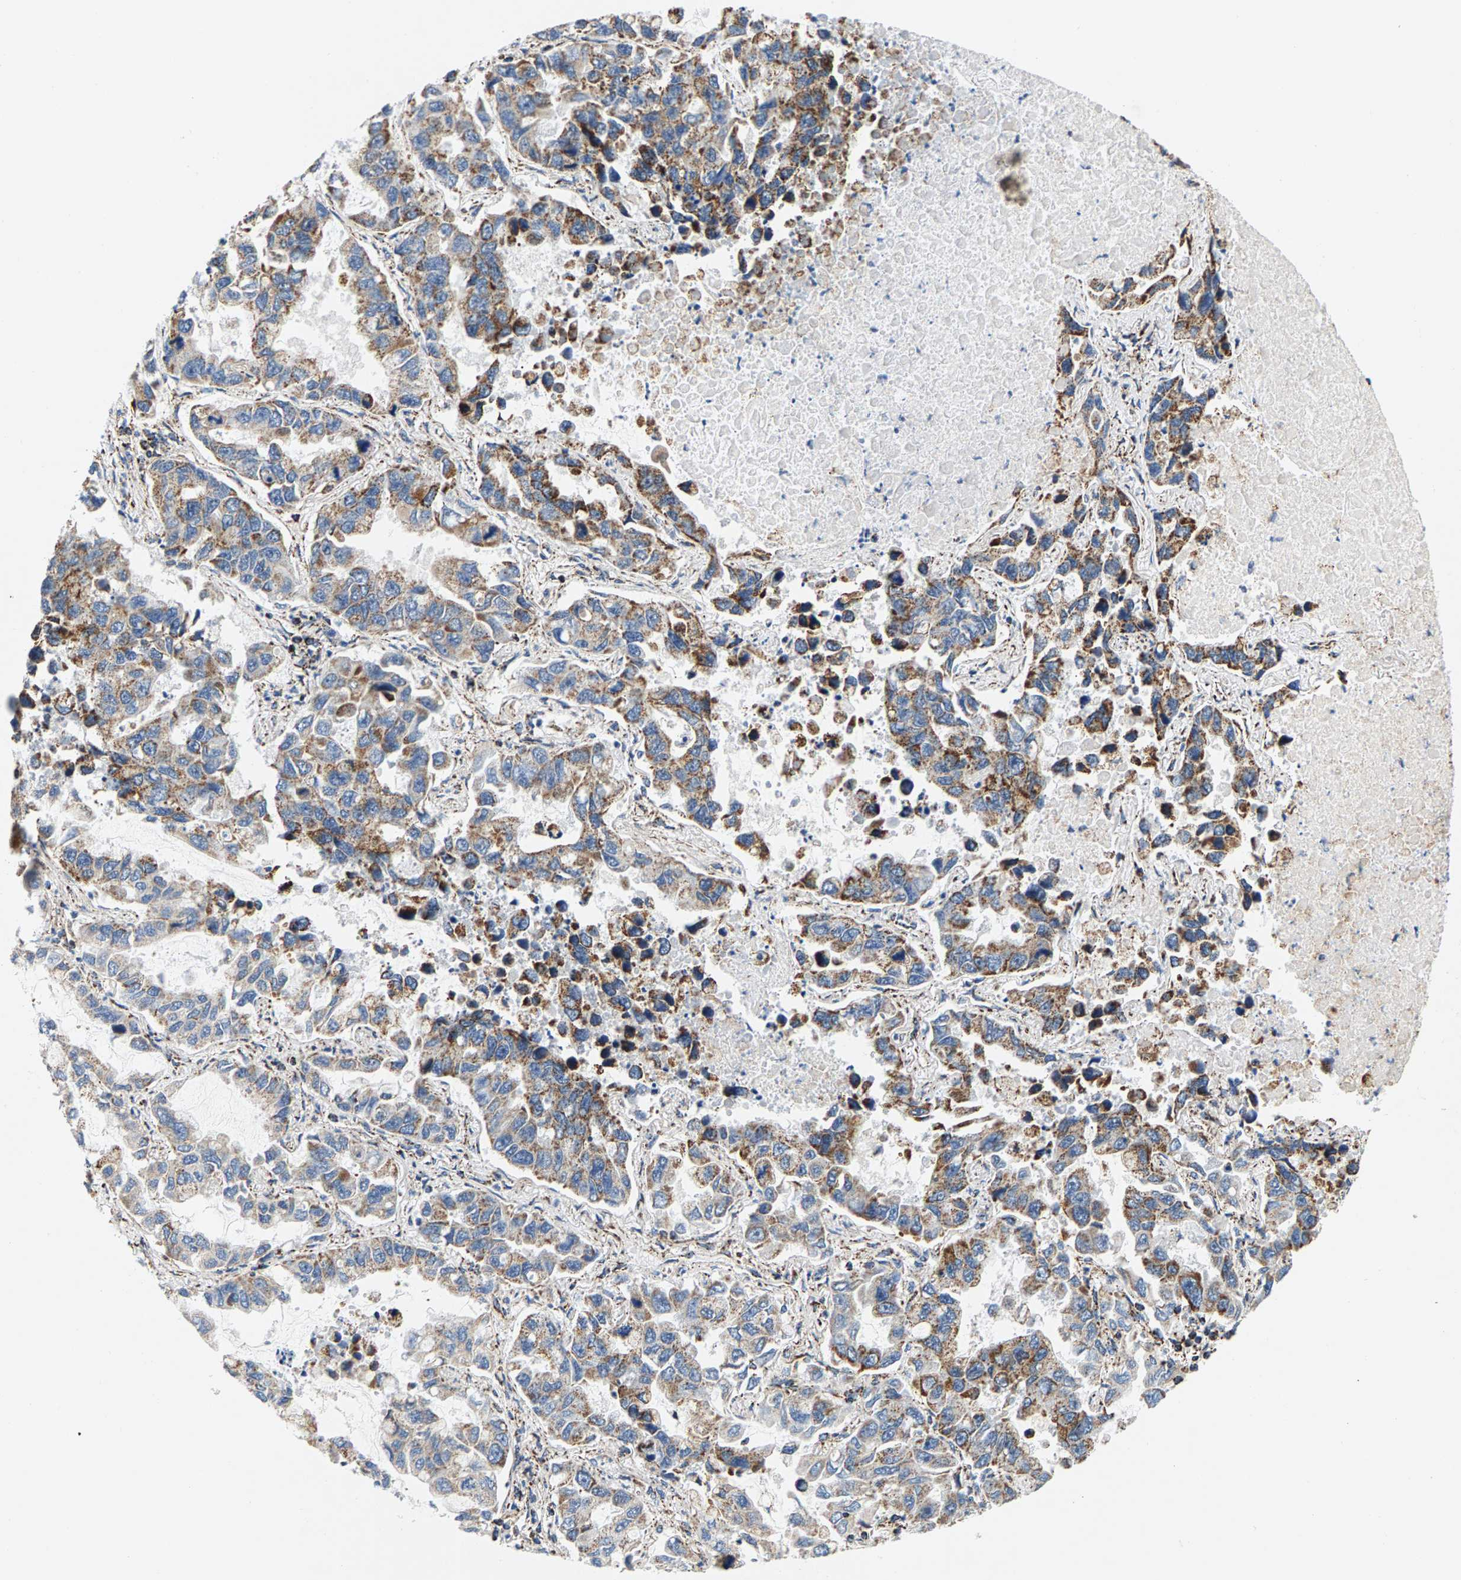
{"staining": {"intensity": "moderate", "quantity": ">75%", "location": "cytoplasmic/membranous"}, "tissue": "lung cancer", "cell_type": "Tumor cells", "image_type": "cancer", "snomed": [{"axis": "morphology", "description": "Adenocarcinoma, NOS"}, {"axis": "topography", "description": "Lung"}], "caption": "This image displays IHC staining of lung cancer (adenocarcinoma), with medium moderate cytoplasmic/membranous expression in about >75% of tumor cells.", "gene": "PDE1A", "patient": {"sex": "male", "age": 64}}